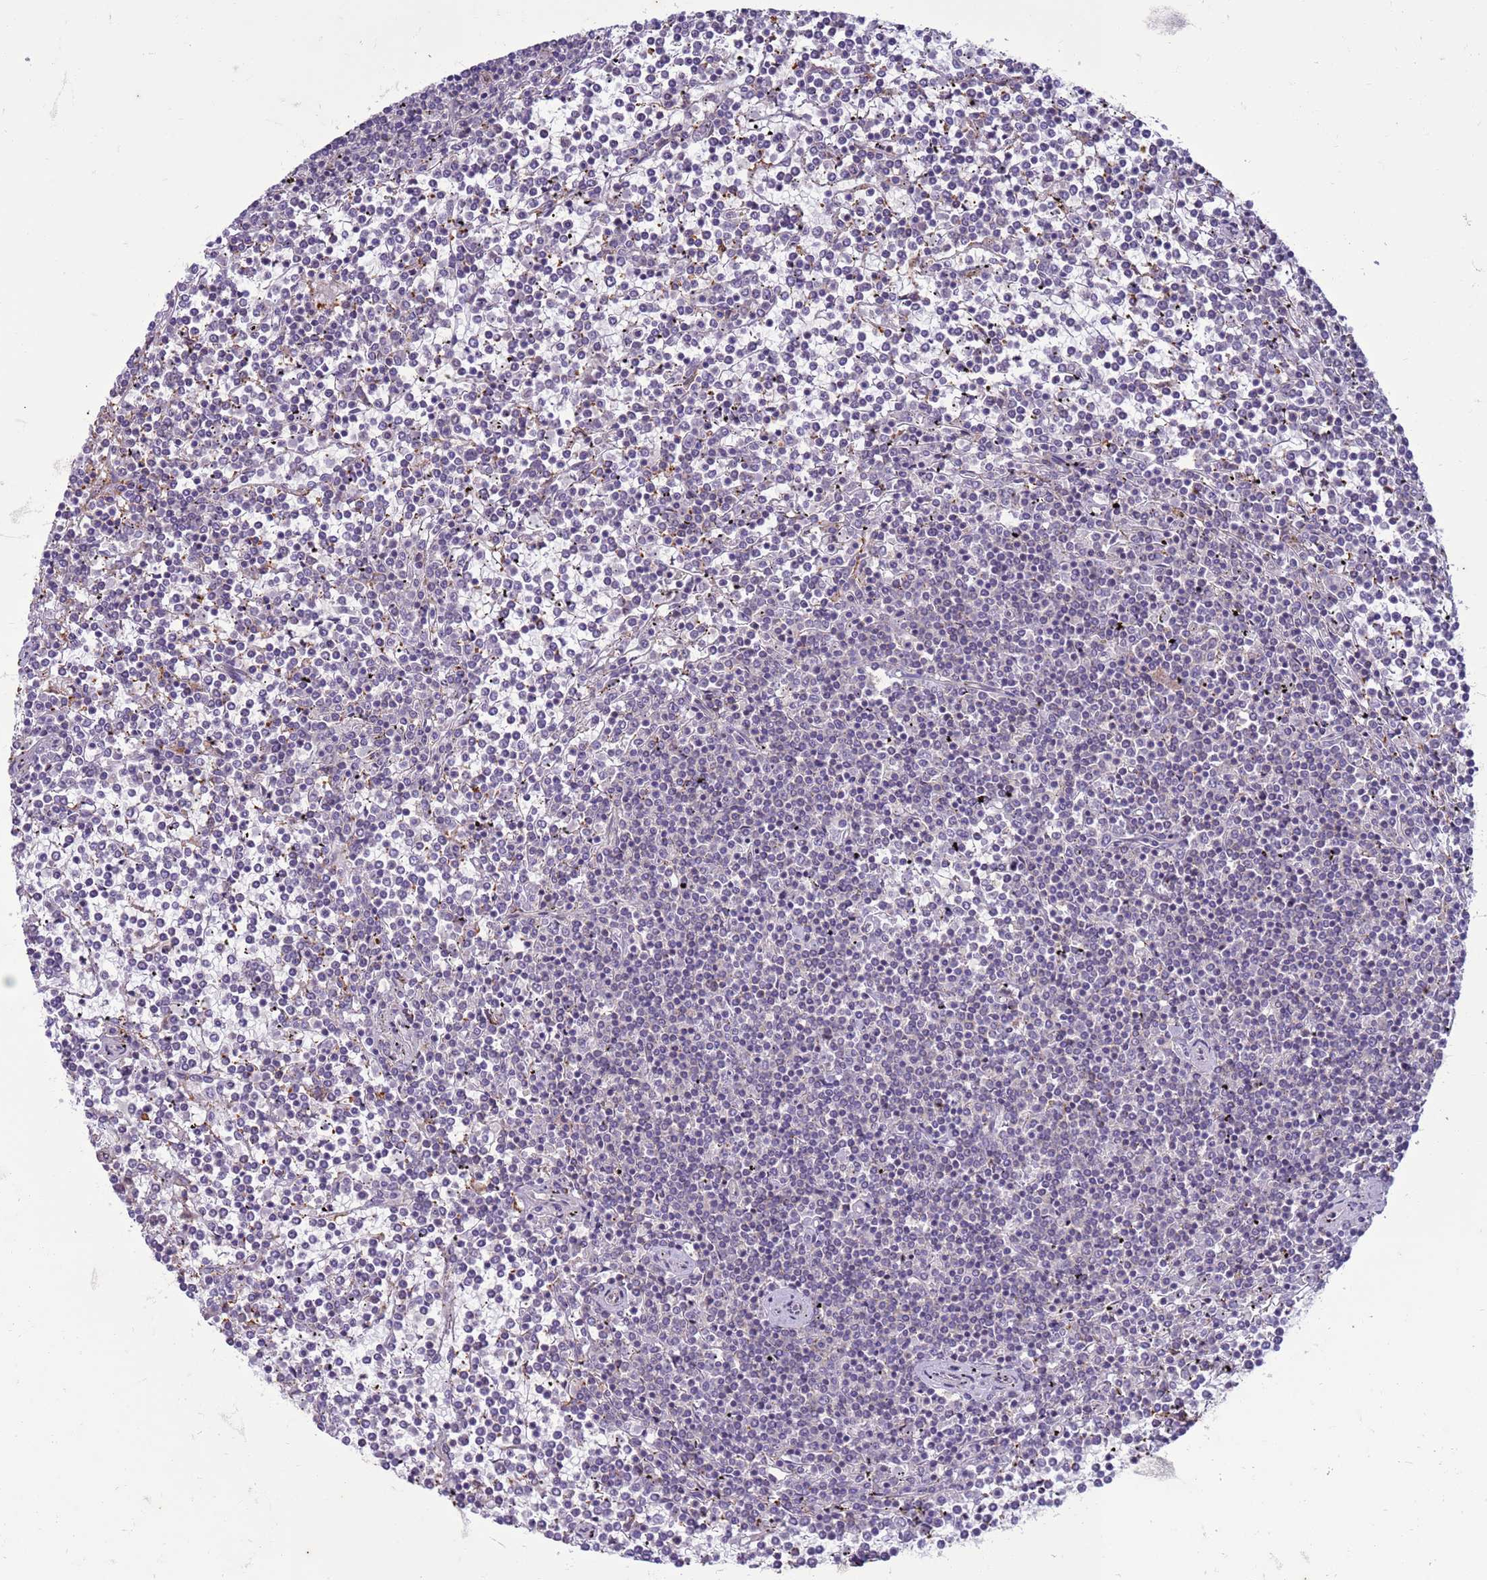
{"staining": {"intensity": "negative", "quantity": "none", "location": "none"}, "tissue": "lymphoma", "cell_type": "Tumor cells", "image_type": "cancer", "snomed": [{"axis": "morphology", "description": "Malignant lymphoma, non-Hodgkin's type, Low grade"}, {"axis": "topography", "description": "Spleen"}], "caption": "Protein analysis of malignant lymphoma, non-Hodgkin's type (low-grade) shows no significant staining in tumor cells. (DAB (3,3'-diaminobenzidine) IHC visualized using brightfield microscopy, high magnification).", "gene": "SLC15A3", "patient": {"sex": "female", "age": 19}}